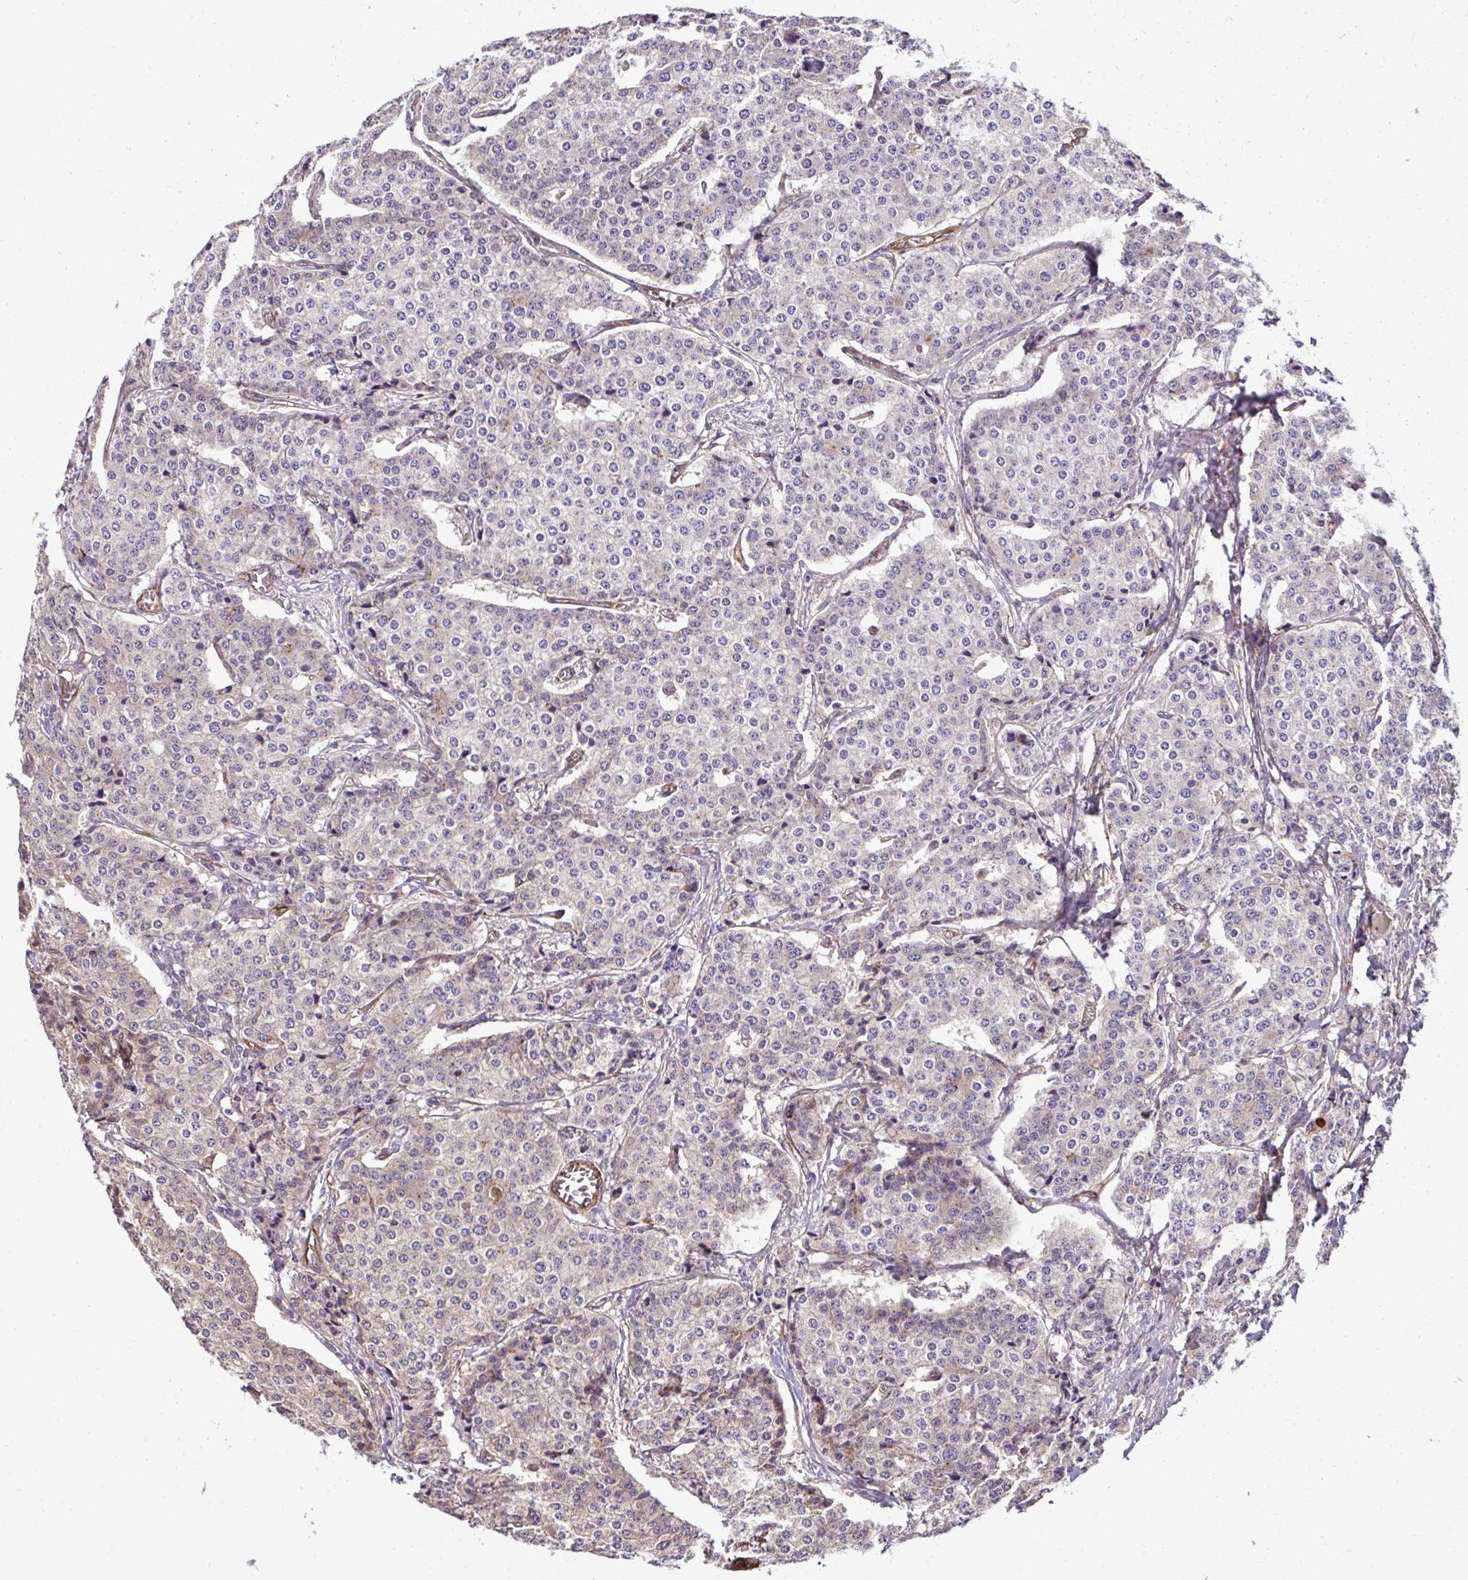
{"staining": {"intensity": "weak", "quantity": "<25%", "location": "cytoplasmic/membranous"}, "tissue": "carcinoid", "cell_type": "Tumor cells", "image_type": "cancer", "snomed": [{"axis": "morphology", "description": "Carcinoid, malignant, NOS"}, {"axis": "topography", "description": "Small intestine"}], "caption": "A high-resolution photomicrograph shows immunohistochemistry (IHC) staining of carcinoid, which exhibits no significant positivity in tumor cells. Brightfield microscopy of IHC stained with DAB (3,3'-diaminobenzidine) (brown) and hematoxylin (blue), captured at high magnification.", "gene": "TRIM52", "patient": {"sex": "female", "age": 64}}